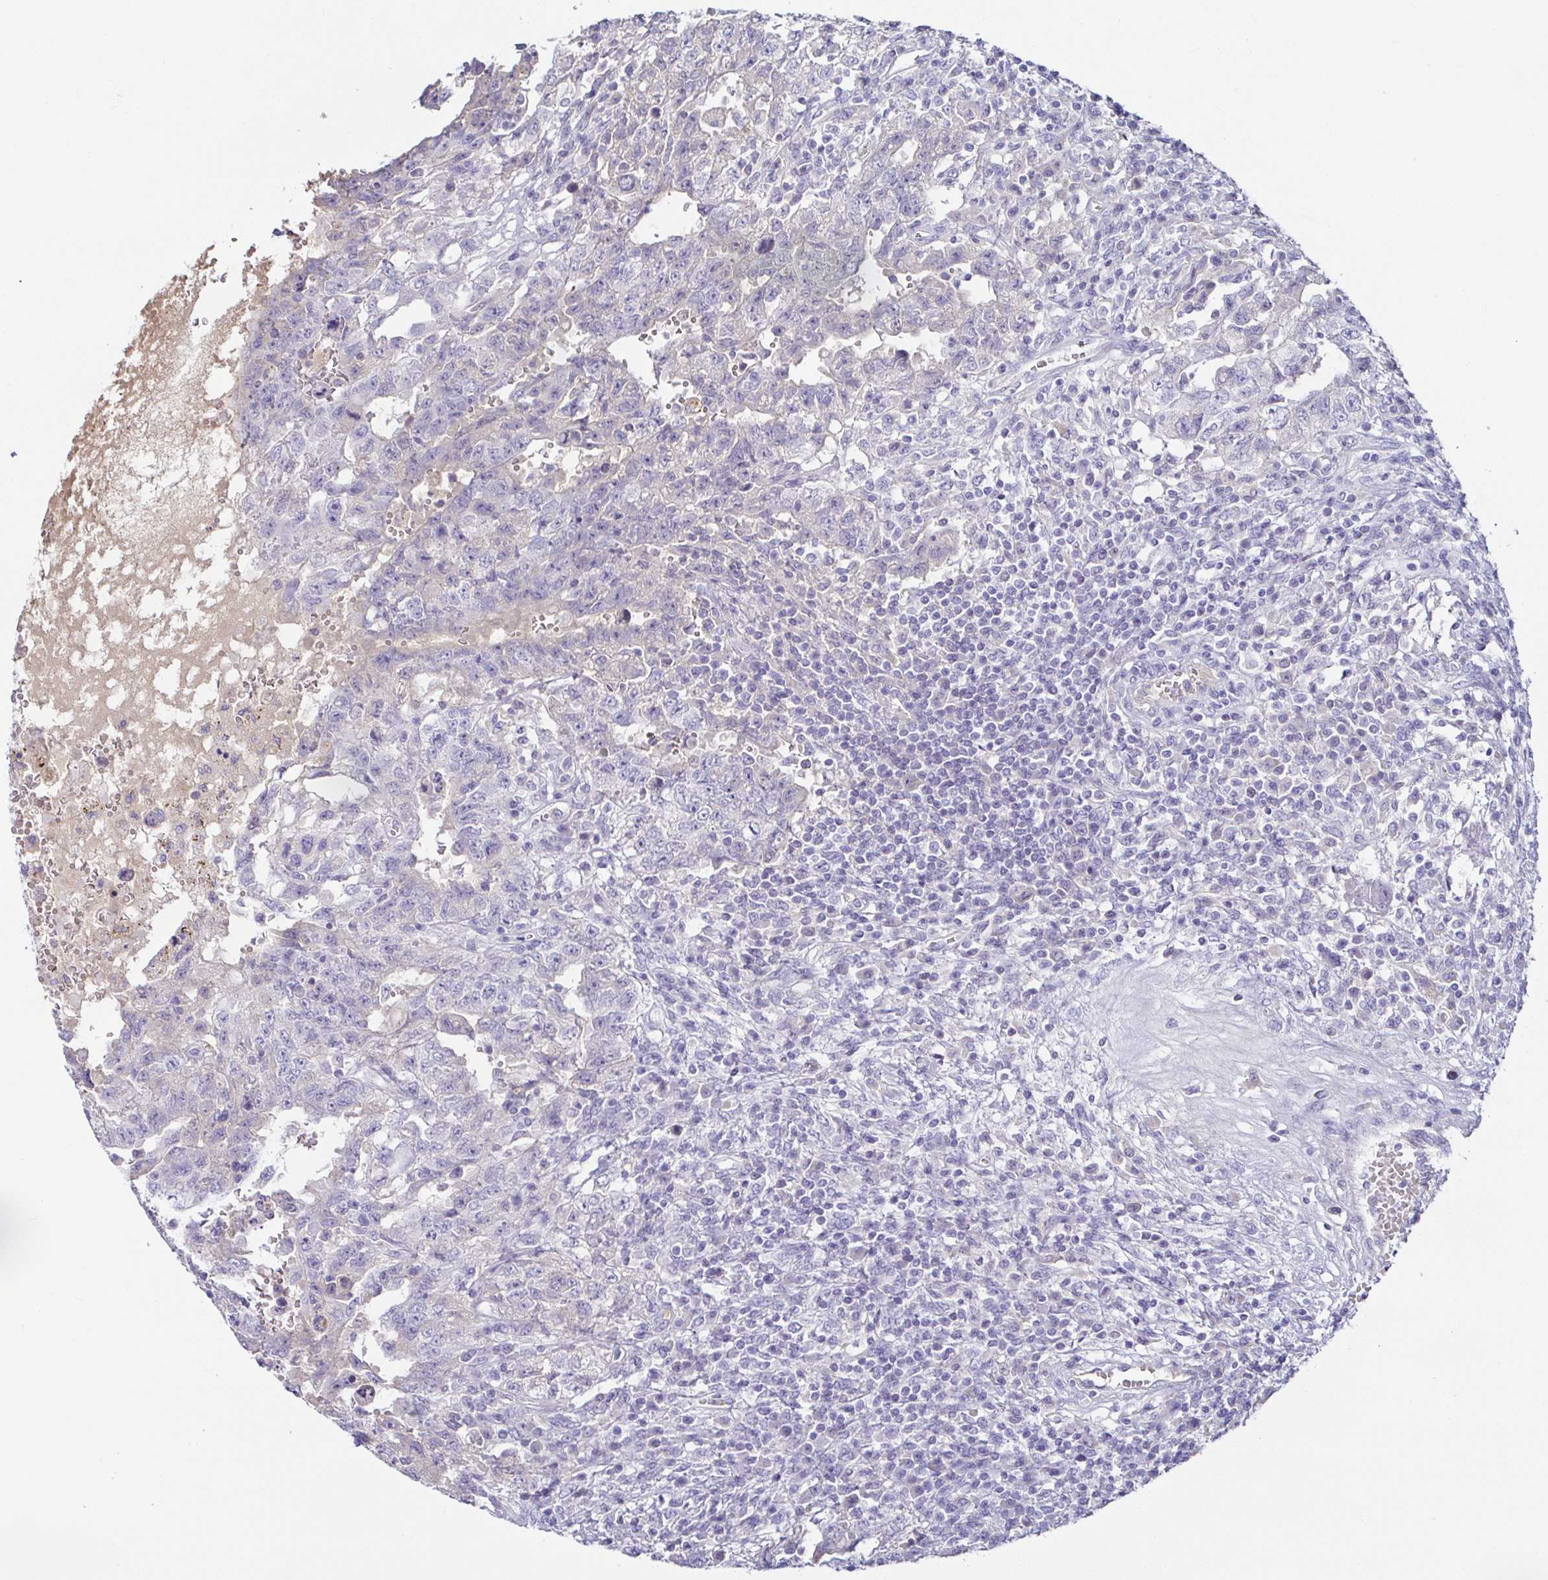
{"staining": {"intensity": "negative", "quantity": "none", "location": "none"}, "tissue": "testis cancer", "cell_type": "Tumor cells", "image_type": "cancer", "snomed": [{"axis": "morphology", "description": "Carcinoma, Embryonal, NOS"}, {"axis": "topography", "description": "Testis"}], "caption": "There is no significant positivity in tumor cells of embryonal carcinoma (testis).", "gene": "SAA4", "patient": {"sex": "male", "age": 26}}